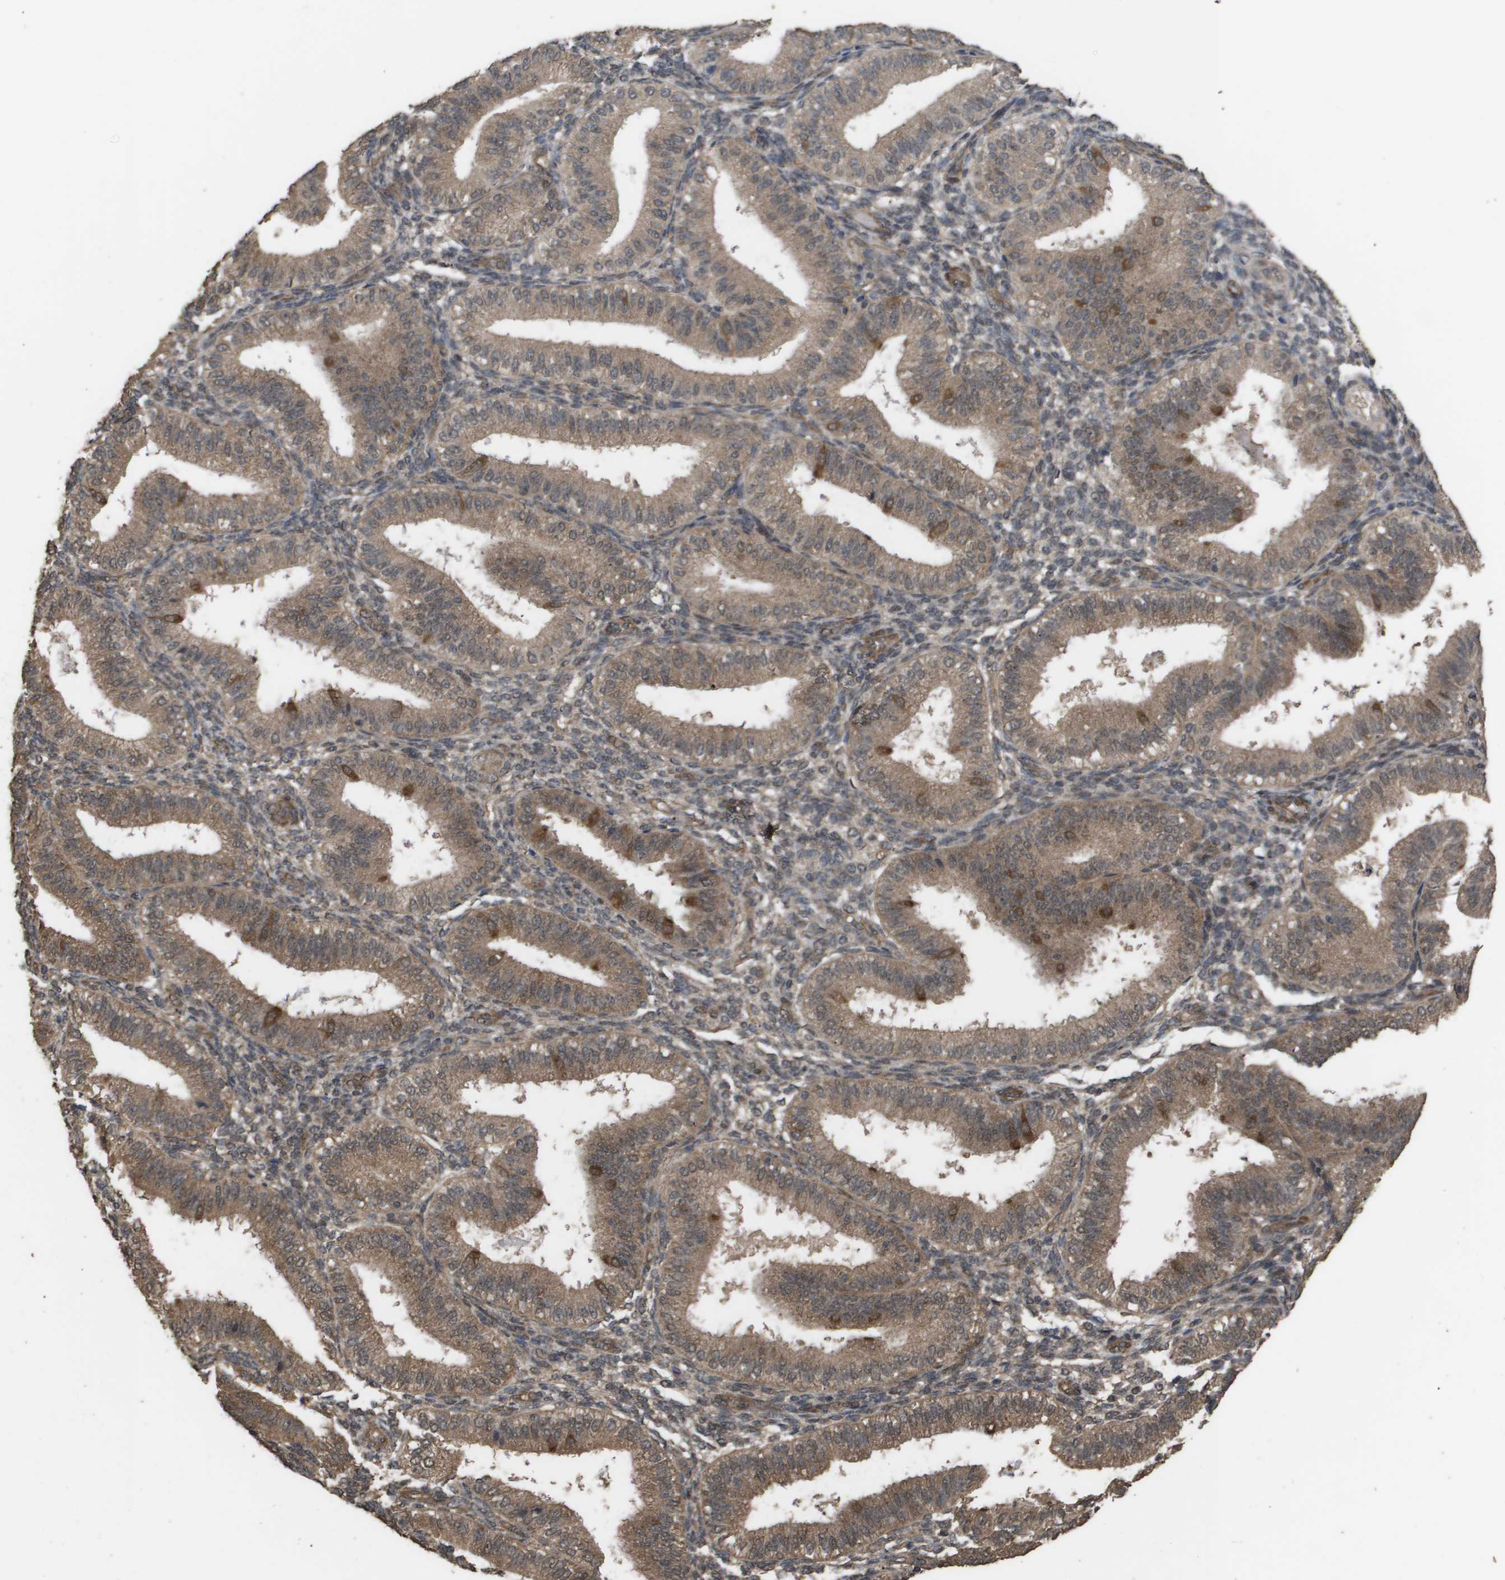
{"staining": {"intensity": "weak", "quantity": ">75%", "location": "cytoplasmic/membranous"}, "tissue": "endometrium", "cell_type": "Cells in endometrial stroma", "image_type": "normal", "snomed": [{"axis": "morphology", "description": "Normal tissue, NOS"}, {"axis": "topography", "description": "Endometrium"}], "caption": "Immunohistochemistry (IHC) of benign endometrium reveals low levels of weak cytoplasmic/membranous positivity in about >75% of cells in endometrial stroma. Immunohistochemistry (IHC) stains the protein in brown and the nuclei are stained blue.", "gene": "CUL5", "patient": {"sex": "female", "age": 39}}